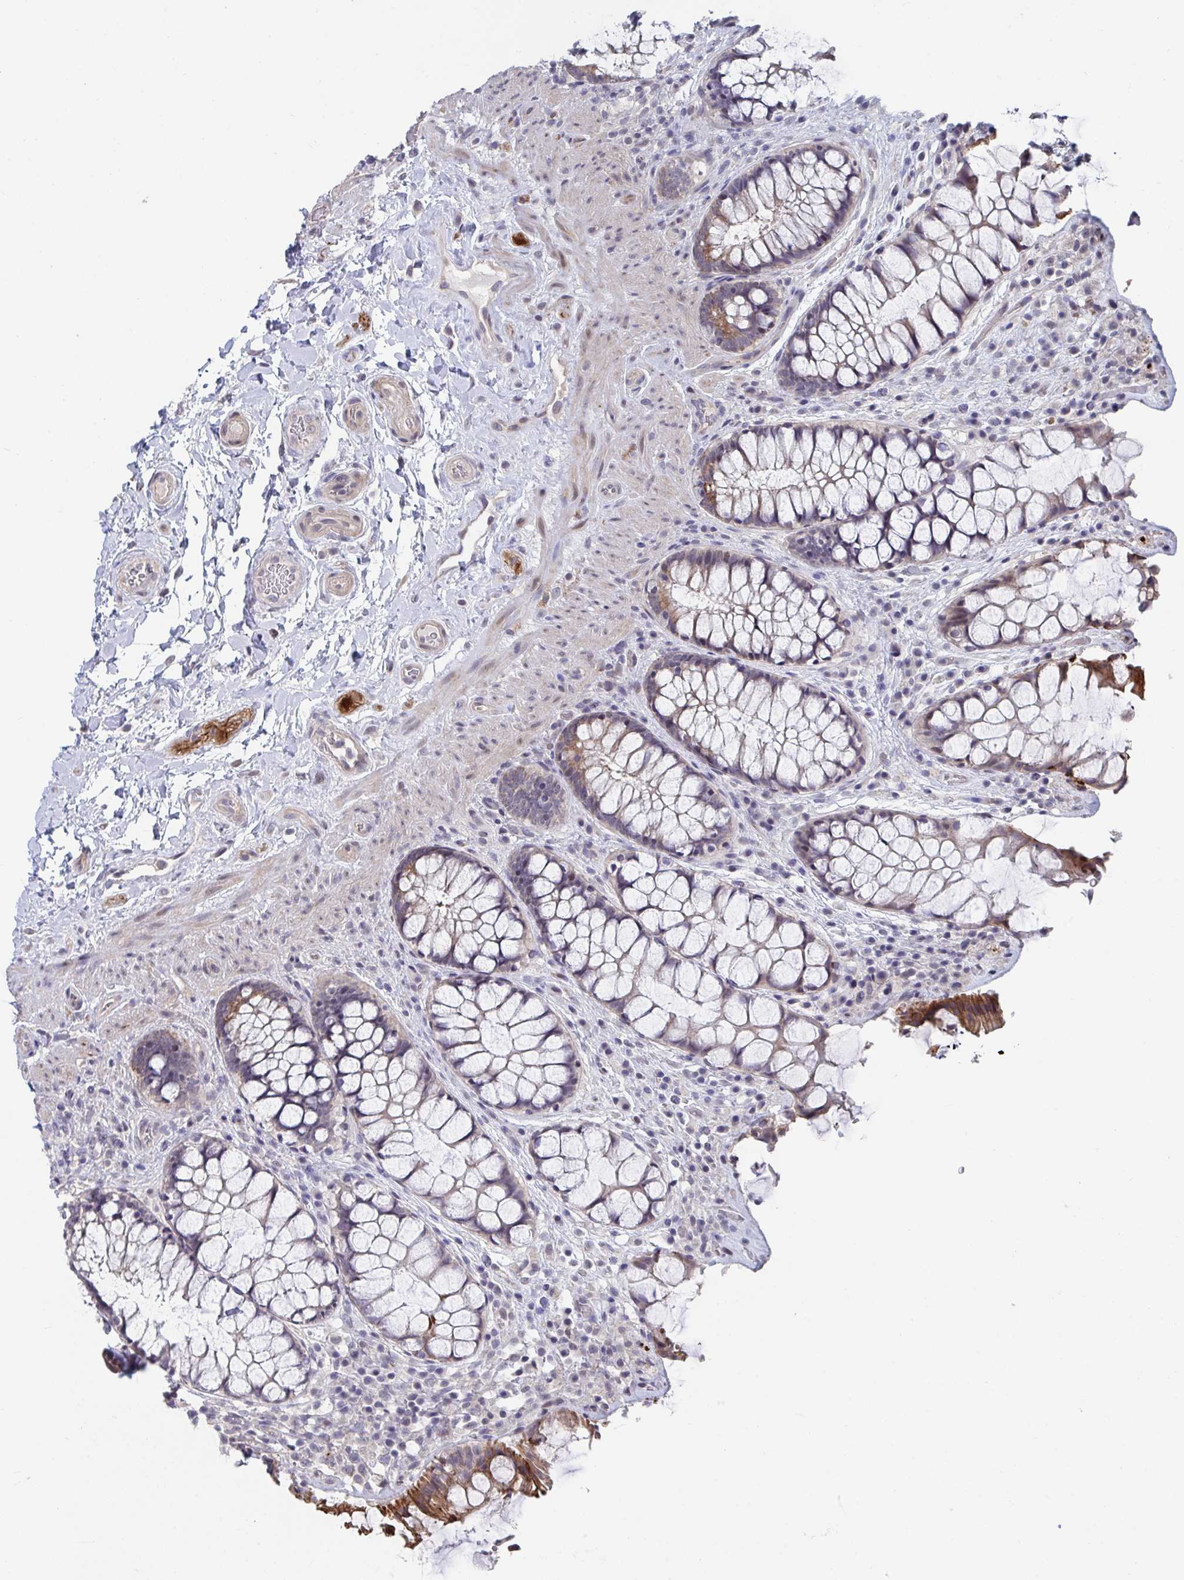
{"staining": {"intensity": "strong", "quantity": "<25%", "location": "cytoplasmic/membranous"}, "tissue": "rectum", "cell_type": "Glandular cells", "image_type": "normal", "snomed": [{"axis": "morphology", "description": "Normal tissue, NOS"}, {"axis": "topography", "description": "Rectum"}], "caption": "A micrograph showing strong cytoplasmic/membranous positivity in about <25% of glandular cells in normal rectum, as visualized by brown immunohistochemical staining.", "gene": "FAM156A", "patient": {"sex": "female", "age": 58}}